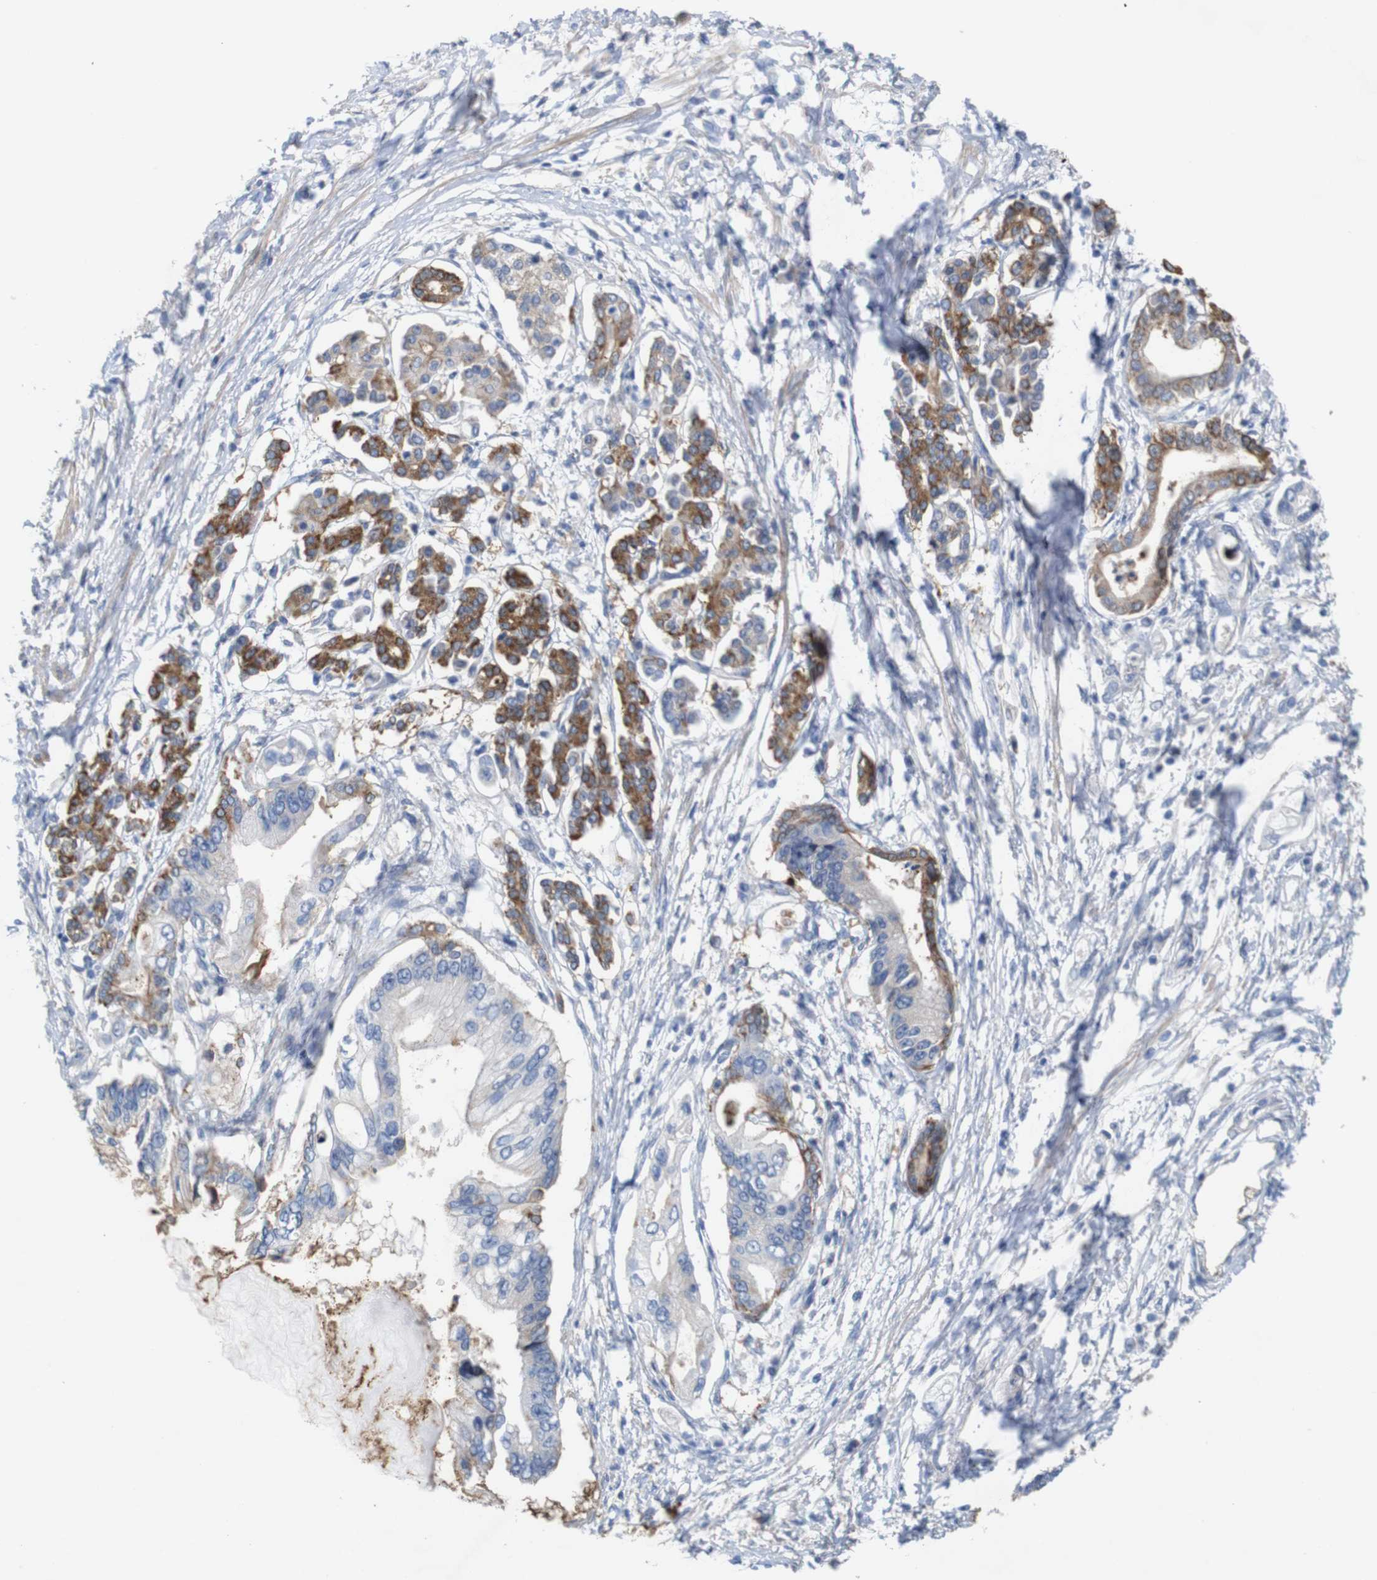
{"staining": {"intensity": "moderate", "quantity": ">75%", "location": "cytoplasmic/membranous"}, "tissue": "pancreatic cancer", "cell_type": "Tumor cells", "image_type": "cancer", "snomed": [{"axis": "morphology", "description": "Adenocarcinoma, NOS"}, {"axis": "topography", "description": "Pancreas"}], "caption": "The image demonstrates a brown stain indicating the presence of a protein in the cytoplasmic/membranous of tumor cells in pancreatic adenocarcinoma.", "gene": "MYEOV", "patient": {"sex": "male", "age": 56}}